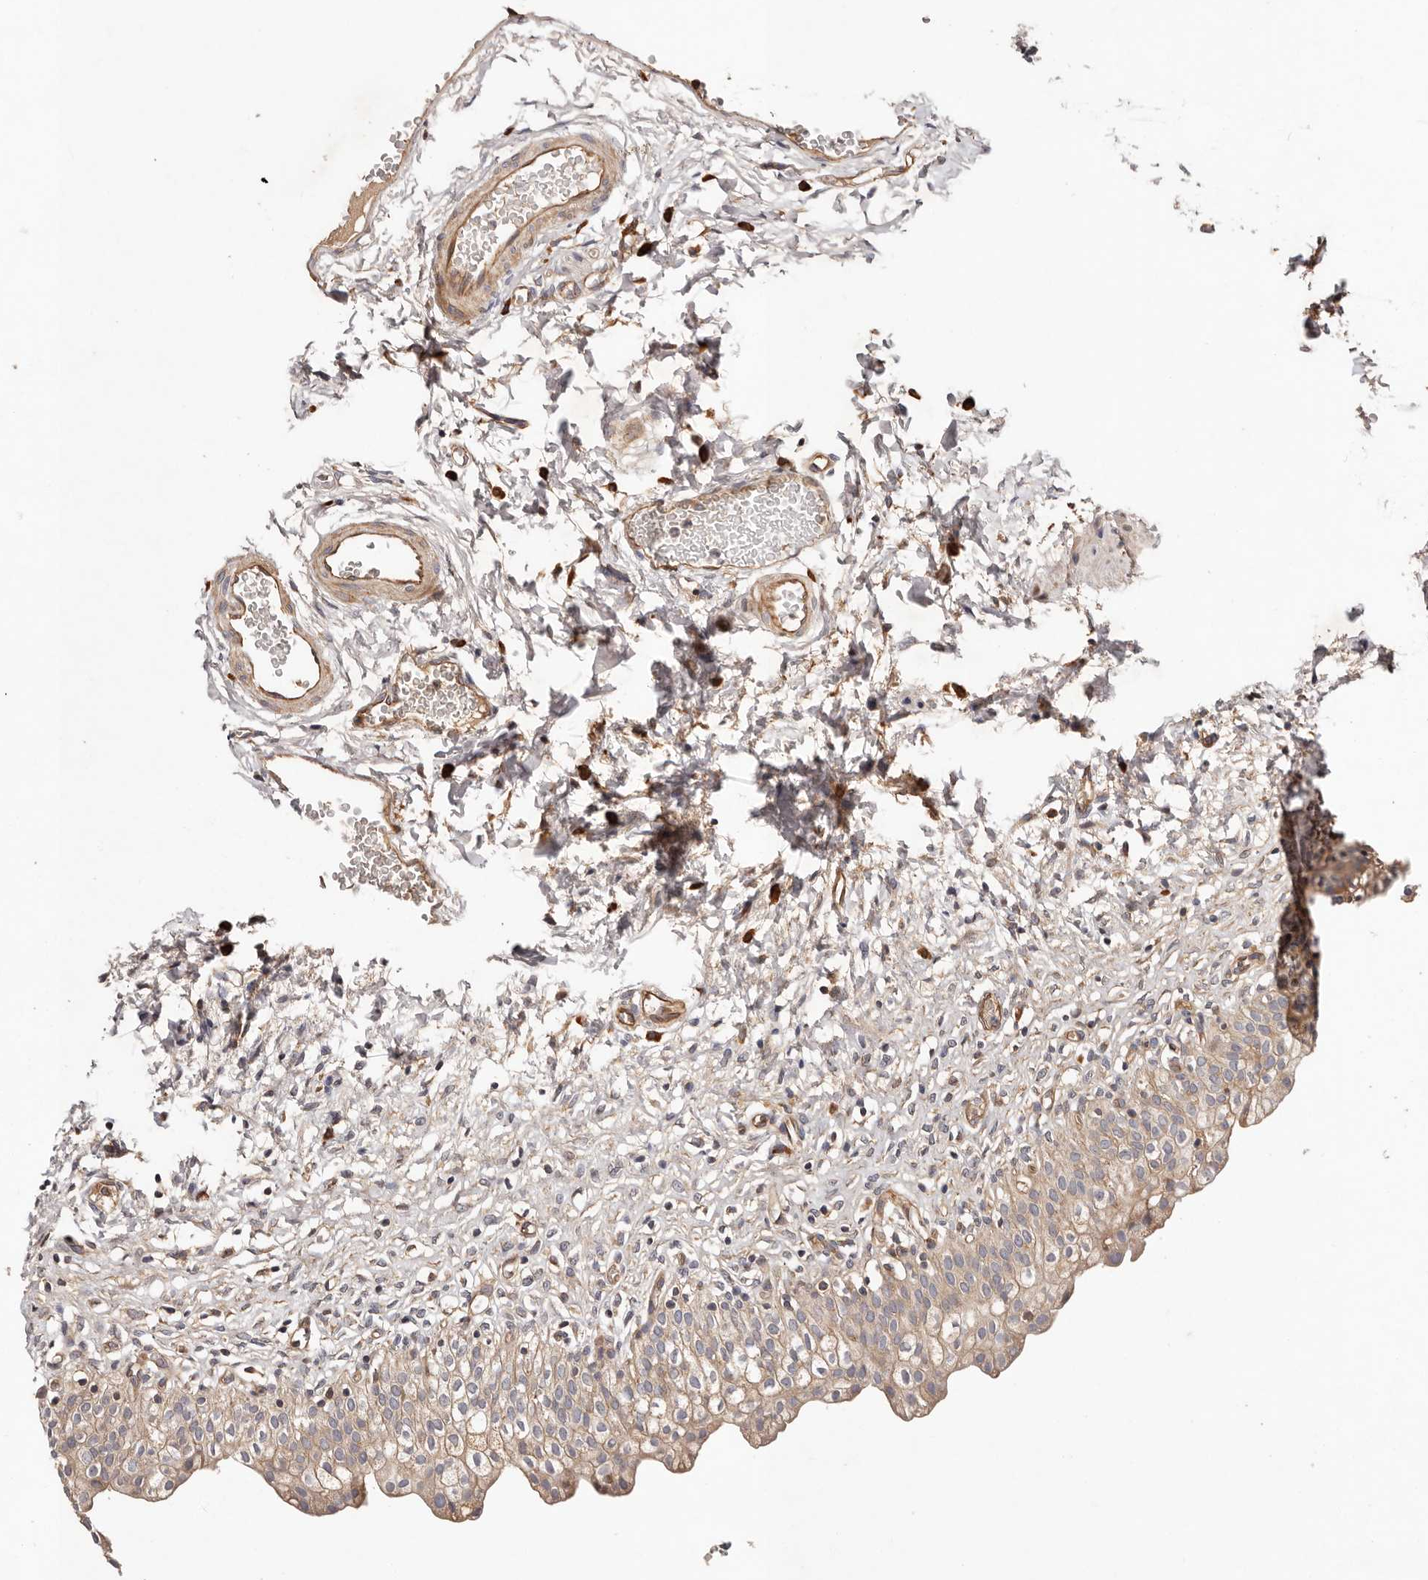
{"staining": {"intensity": "moderate", "quantity": "25%-75%", "location": "cytoplasmic/membranous"}, "tissue": "urinary bladder", "cell_type": "Urothelial cells", "image_type": "normal", "snomed": [{"axis": "morphology", "description": "Normal tissue, NOS"}, {"axis": "topography", "description": "Urinary bladder"}], "caption": "An immunohistochemistry image of unremarkable tissue is shown. Protein staining in brown highlights moderate cytoplasmic/membranous positivity in urinary bladder within urothelial cells.", "gene": "MACF1", "patient": {"sex": "male", "age": 55}}